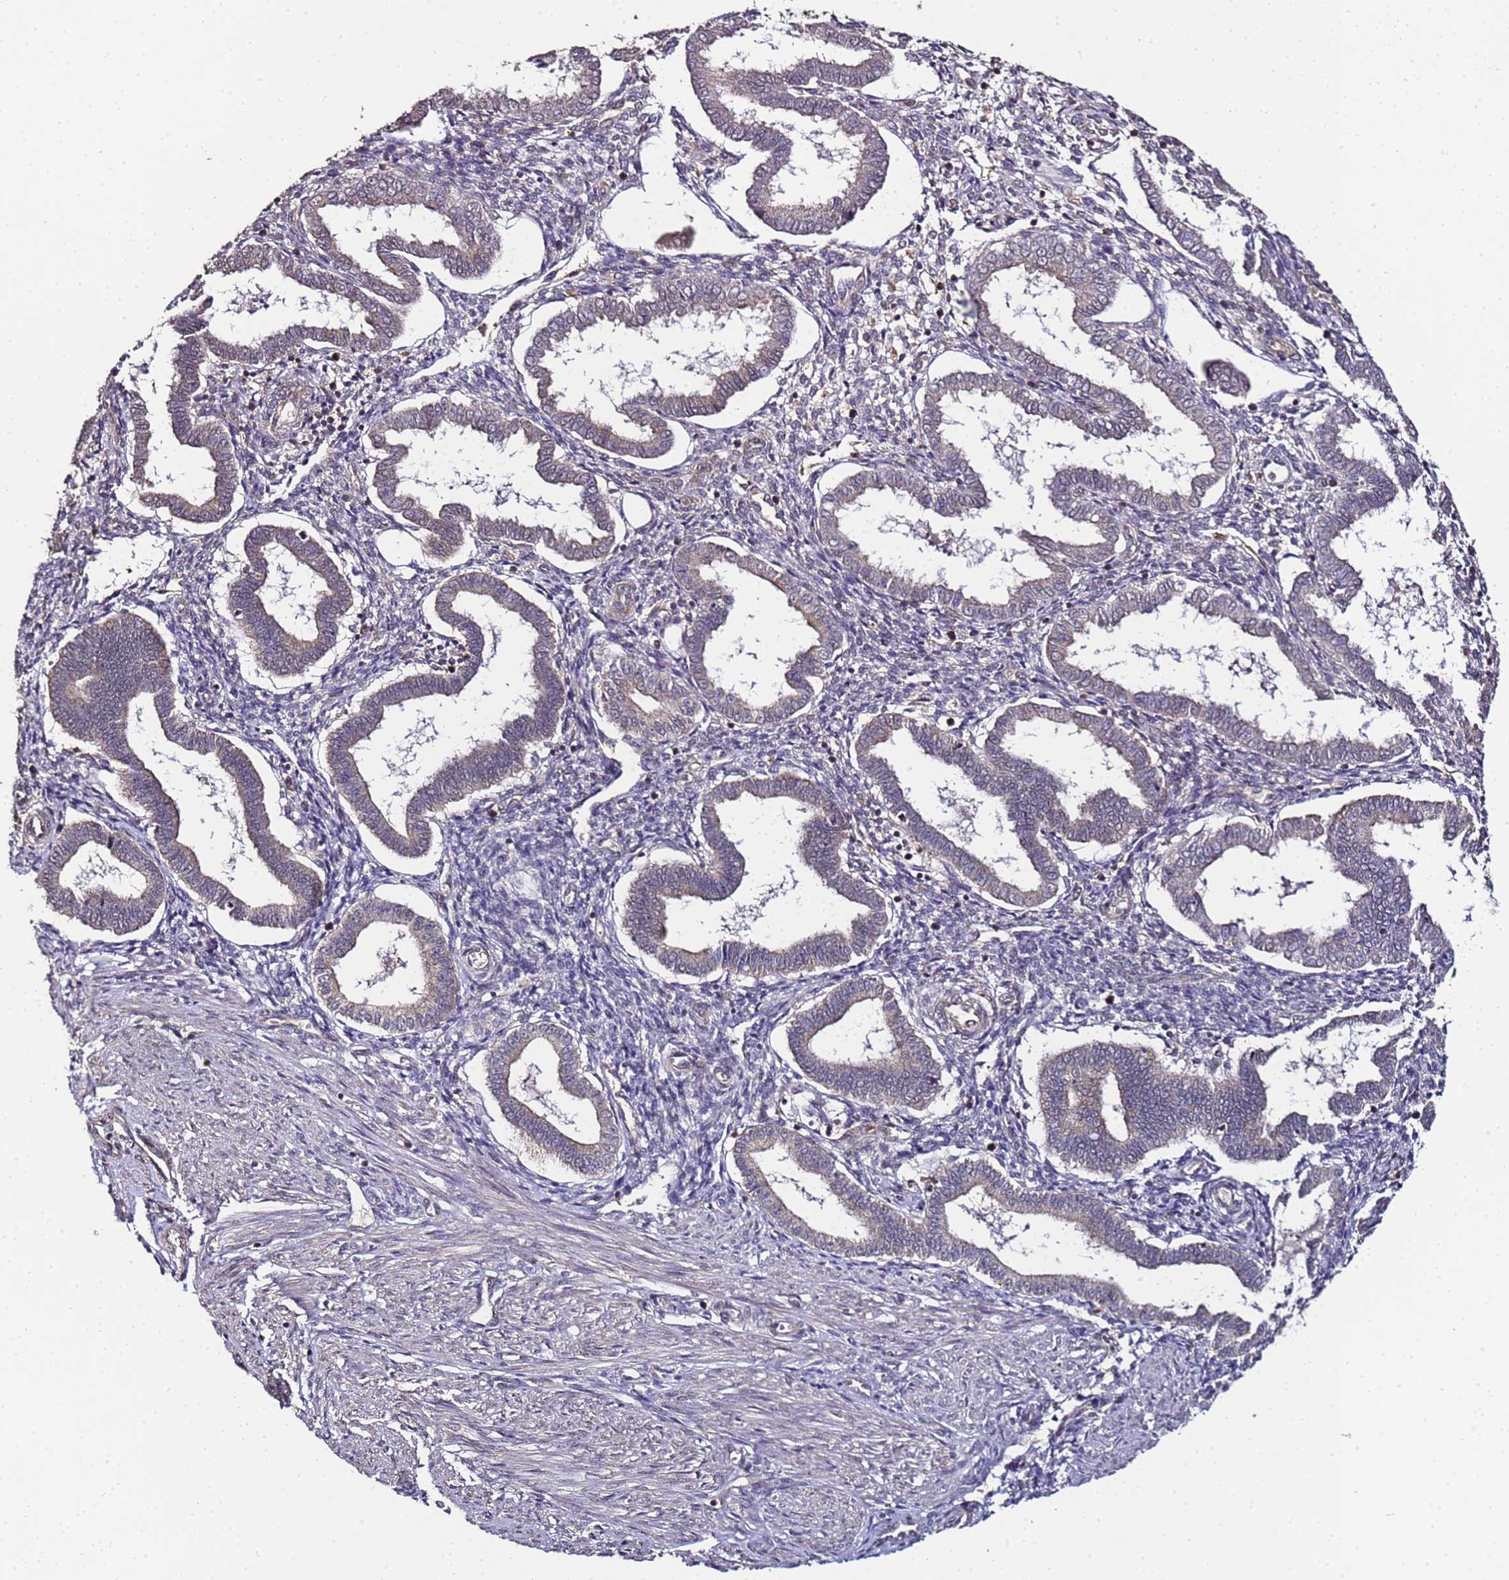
{"staining": {"intensity": "negative", "quantity": "none", "location": "none"}, "tissue": "endometrium", "cell_type": "Cells in endometrial stroma", "image_type": "normal", "snomed": [{"axis": "morphology", "description": "Normal tissue, NOS"}, {"axis": "topography", "description": "Endometrium"}], "caption": "This is an IHC image of unremarkable human endometrium. There is no positivity in cells in endometrial stroma.", "gene": "ANKRD17", "patient": {"sex": "female", "age": 24}}